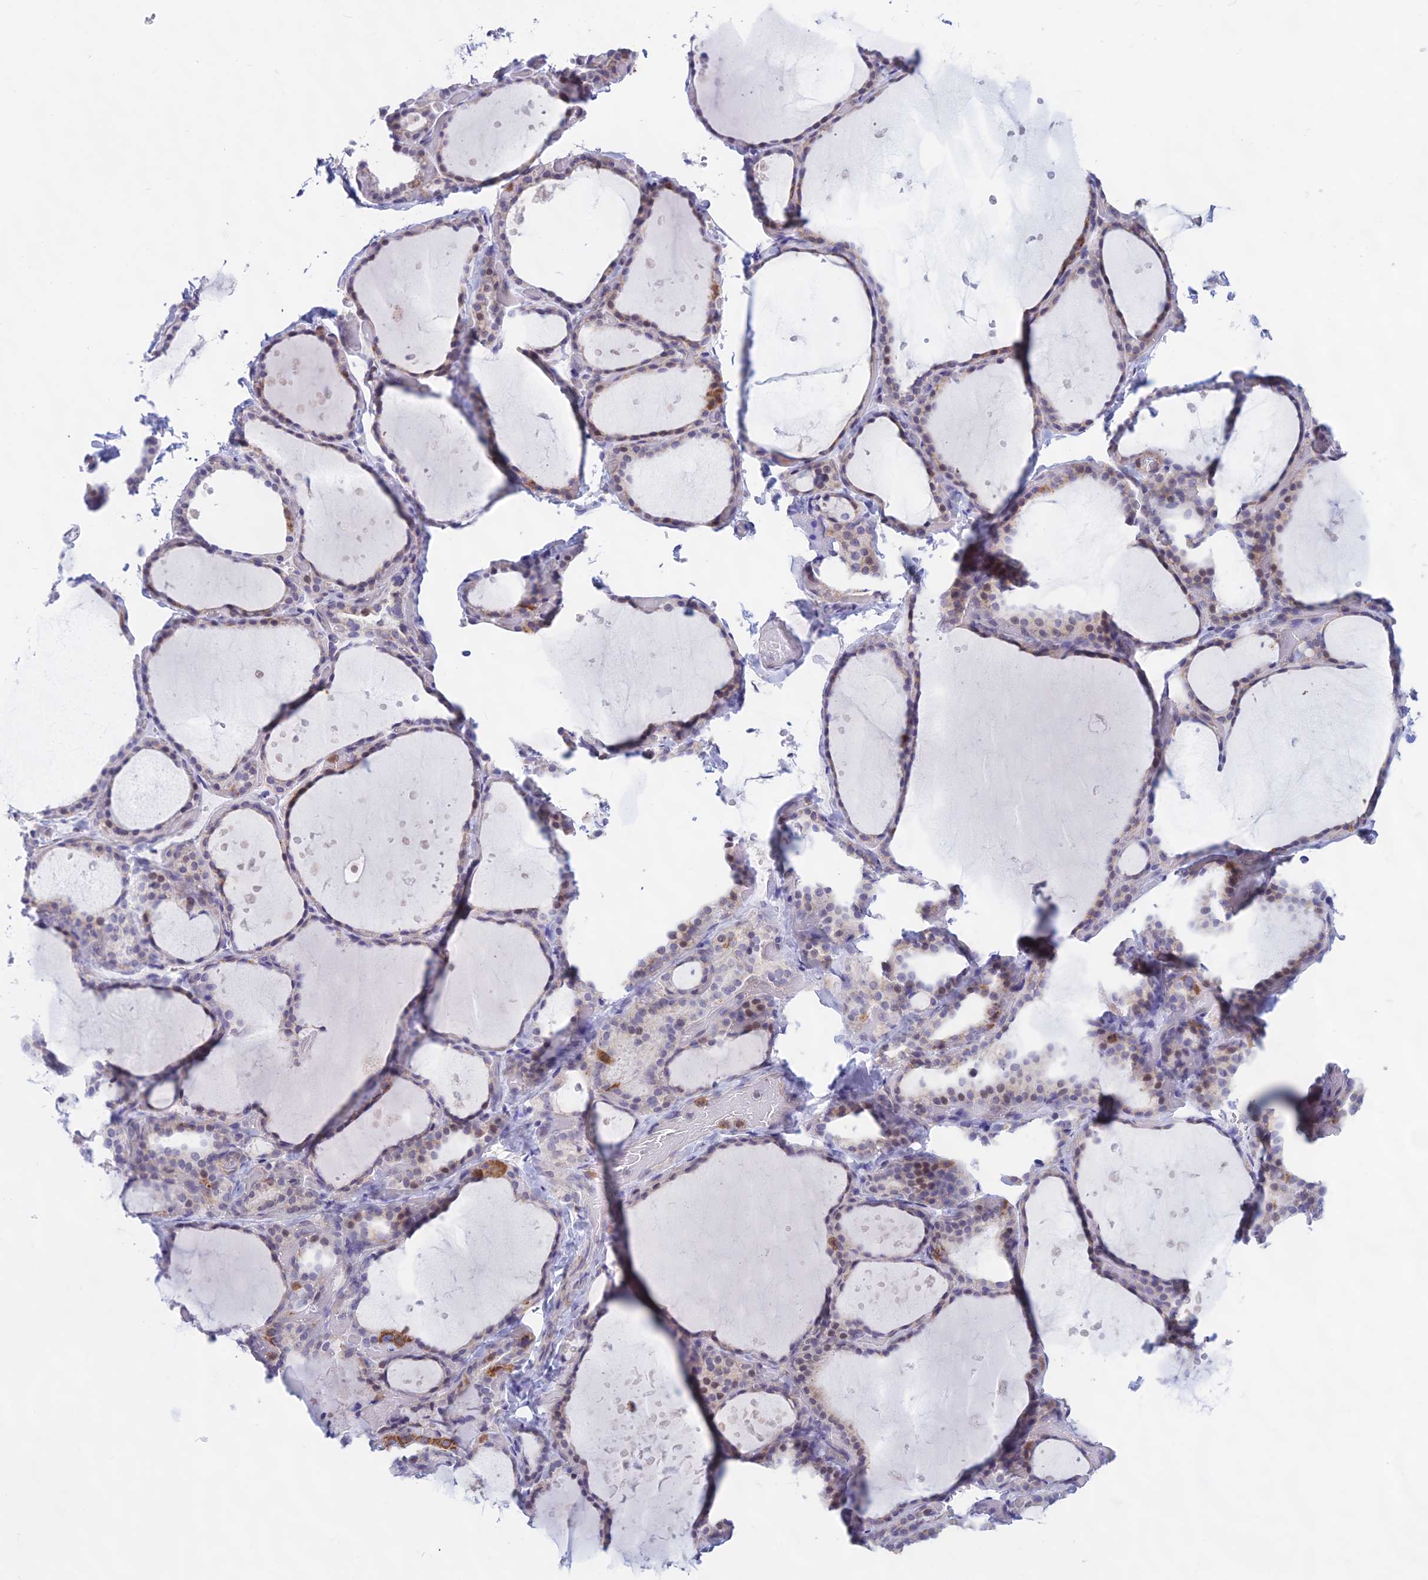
{"staining": {"intensity": "moderate", "quantity": "<25%", "location": "cytoplasmic/membranous"}, "tissue": "thyroid gland", "cell_type": "Glandular cells", "image_type": "normal", "snomed": [{"axis": "morphology", "description": "Normal tissue, NOS"}, {"axis": "topography", "description": "Thyroid gland"}], "caption": "Glandular cells show low levels of moderate cytoplasmic/membranous expression in about <25% of cells in unremarkable human thyroid gland.", "gene": "KRR1", "patient": {"sex": "female", "age": 44}}